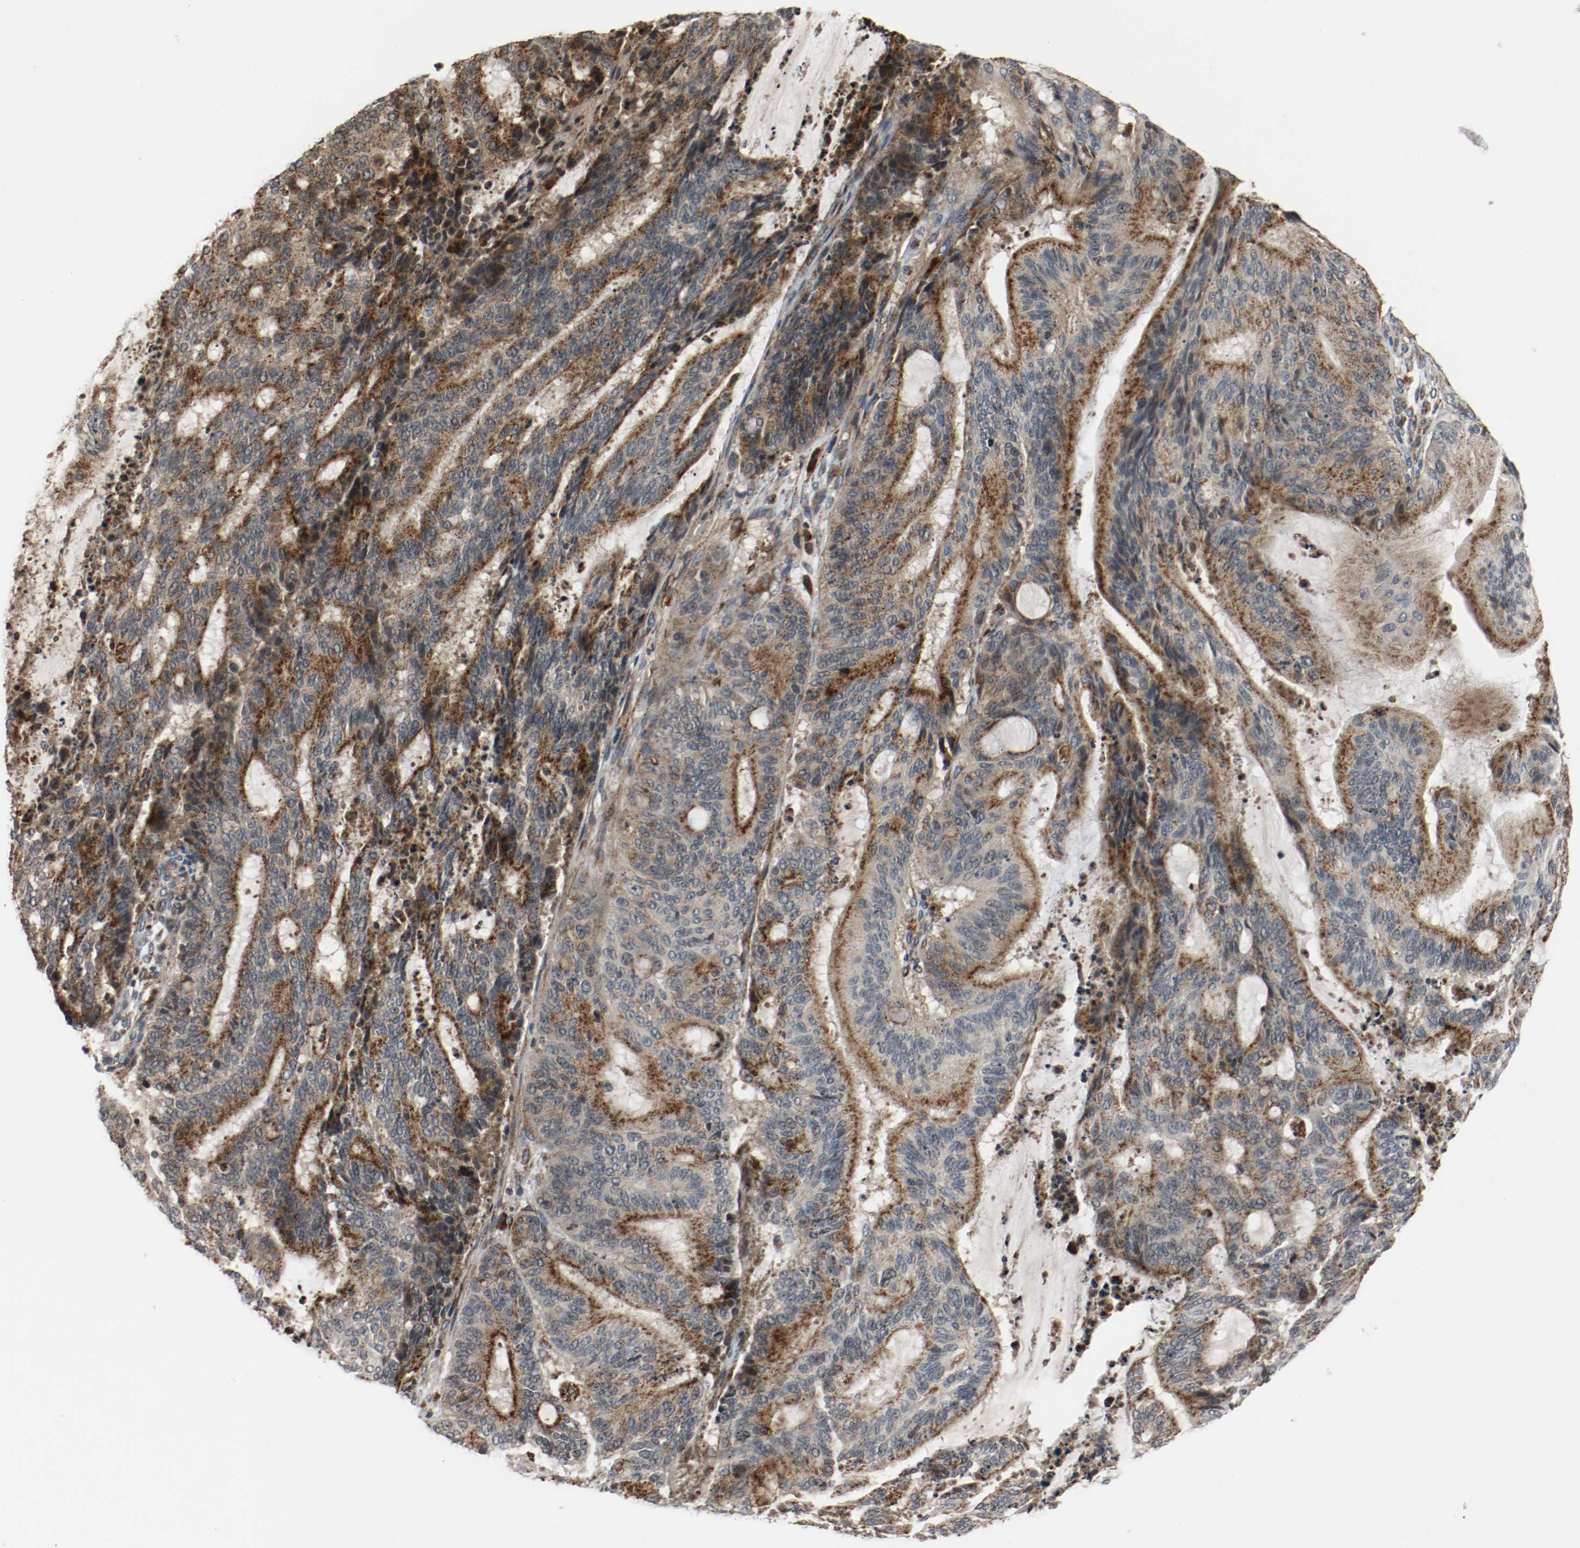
{"staining": {"intensity": "strong", "quantity": ">75%", "location": "cytoplasmic/membranous"}, "tissue": "liver cancer", "cell_type": "Tumor cells", "image_type": "cancer", "snomed": [{"axis": "morphology", "description": "Cholangiocarcinoma"}, {"axis": "topography", "description": "Liver"}], "caption": "DAB (3,3'-diaminobenzidine) immunohistochemical staining of human cholangiocarcinoma (liver) shows strong cytoplasmic/membranous protein staining in approximately >75% of tumor cells.", "gene": "LAMP2", "patient": {"sex": "female", "age": 73}}